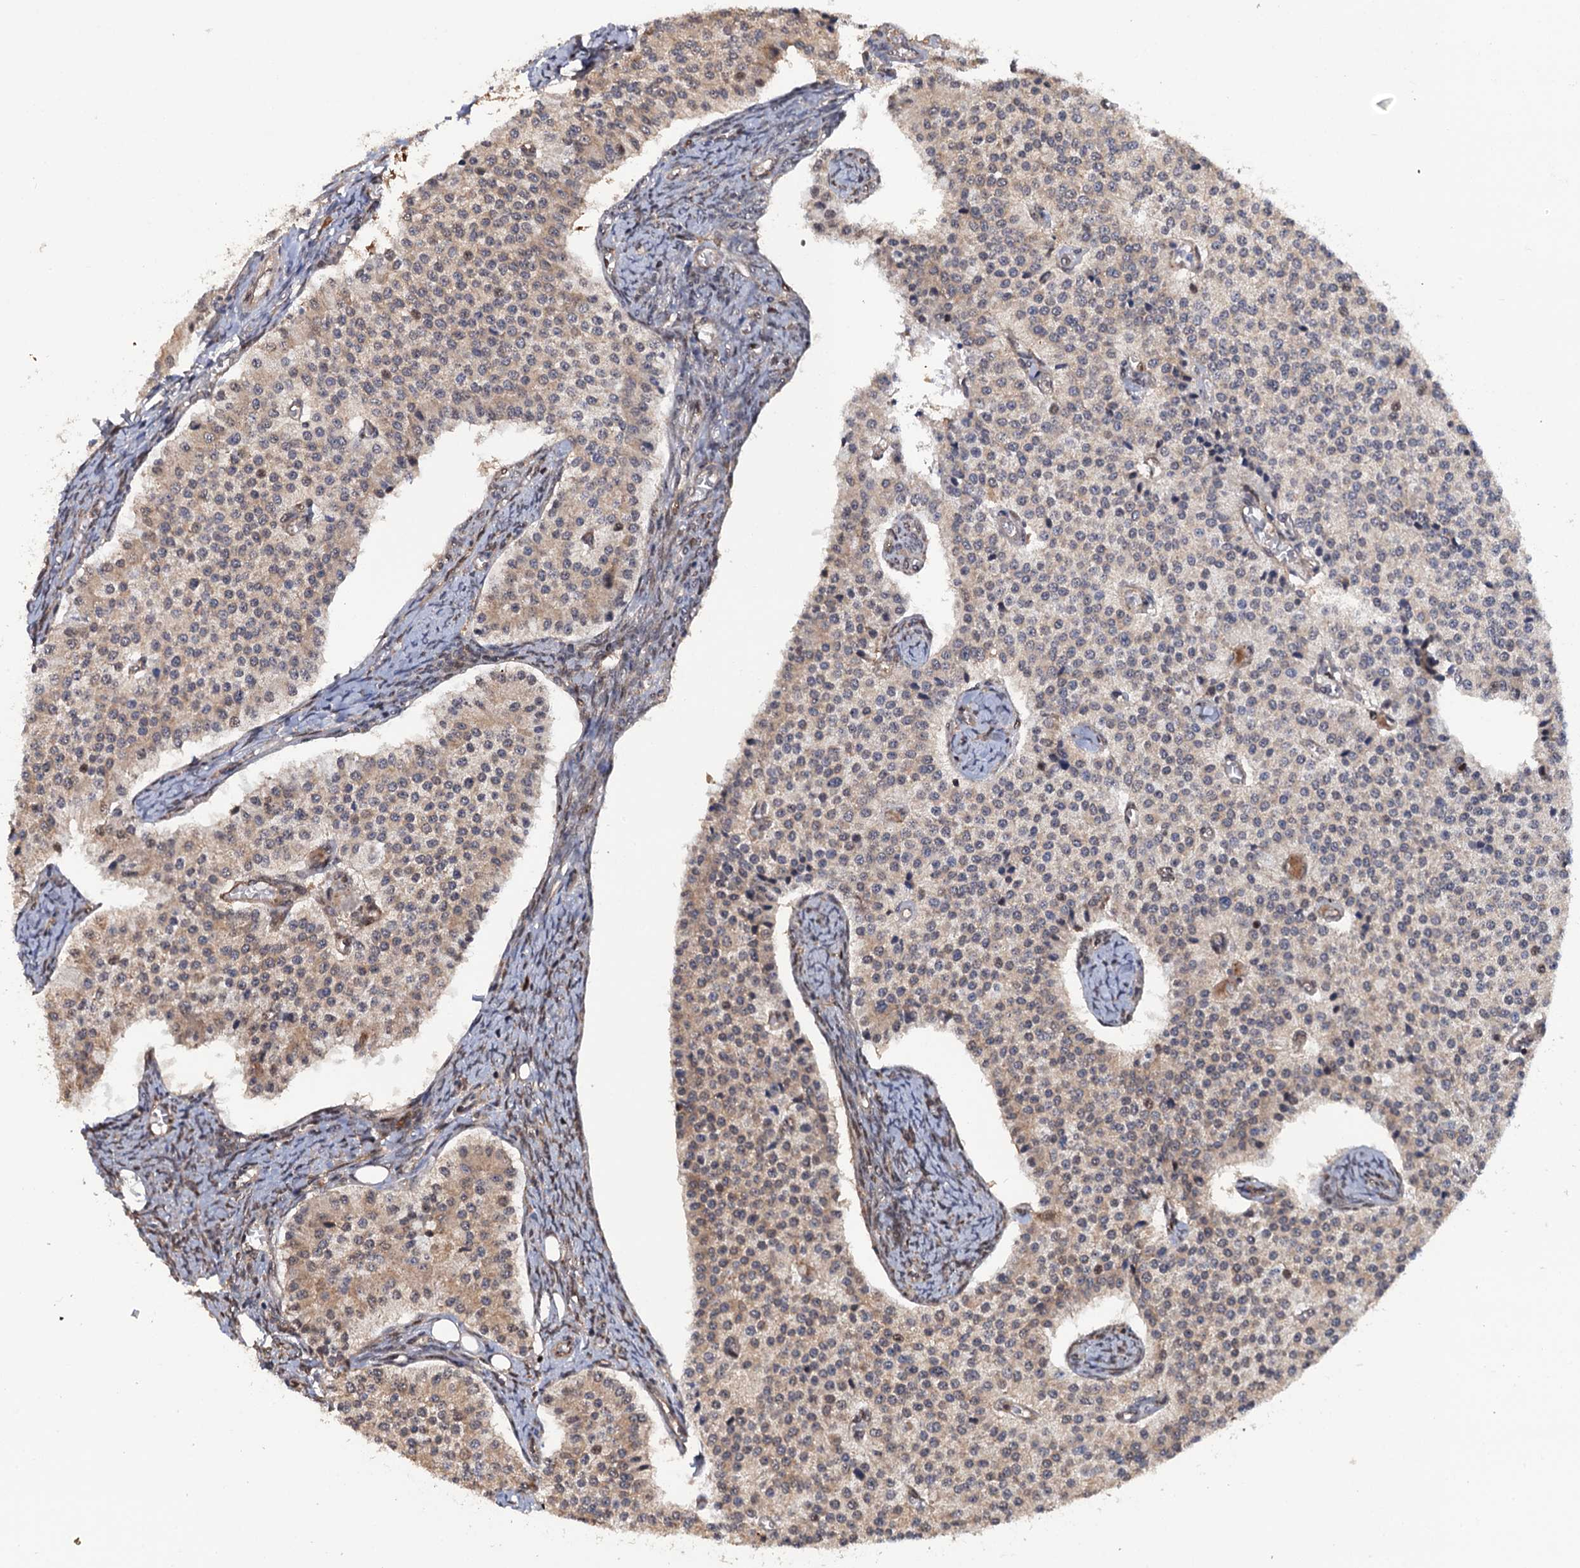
{"staining": {"intensity": "weak", "quantity": "25%-75%", "location": "cytoplasmic/membranous"}, "tissue": "carcinoid", "cell_type": "Tumor cells", "image_type": "cancer", "snomed": [{"axis": "morphology", "description": "Carcinoid, malignant, NOS"}, {"axis": "topography", "description": "Colon"}], "caption": "A histopathology image showing weak cytoplasmic/membranous staining in approximately 25%-75% of tumor cells in malignant carcinoid, as visualized by brown immunohistochemical staining.", "gene": "CDC23", "patient": {"sex": "female", "age": 52}}